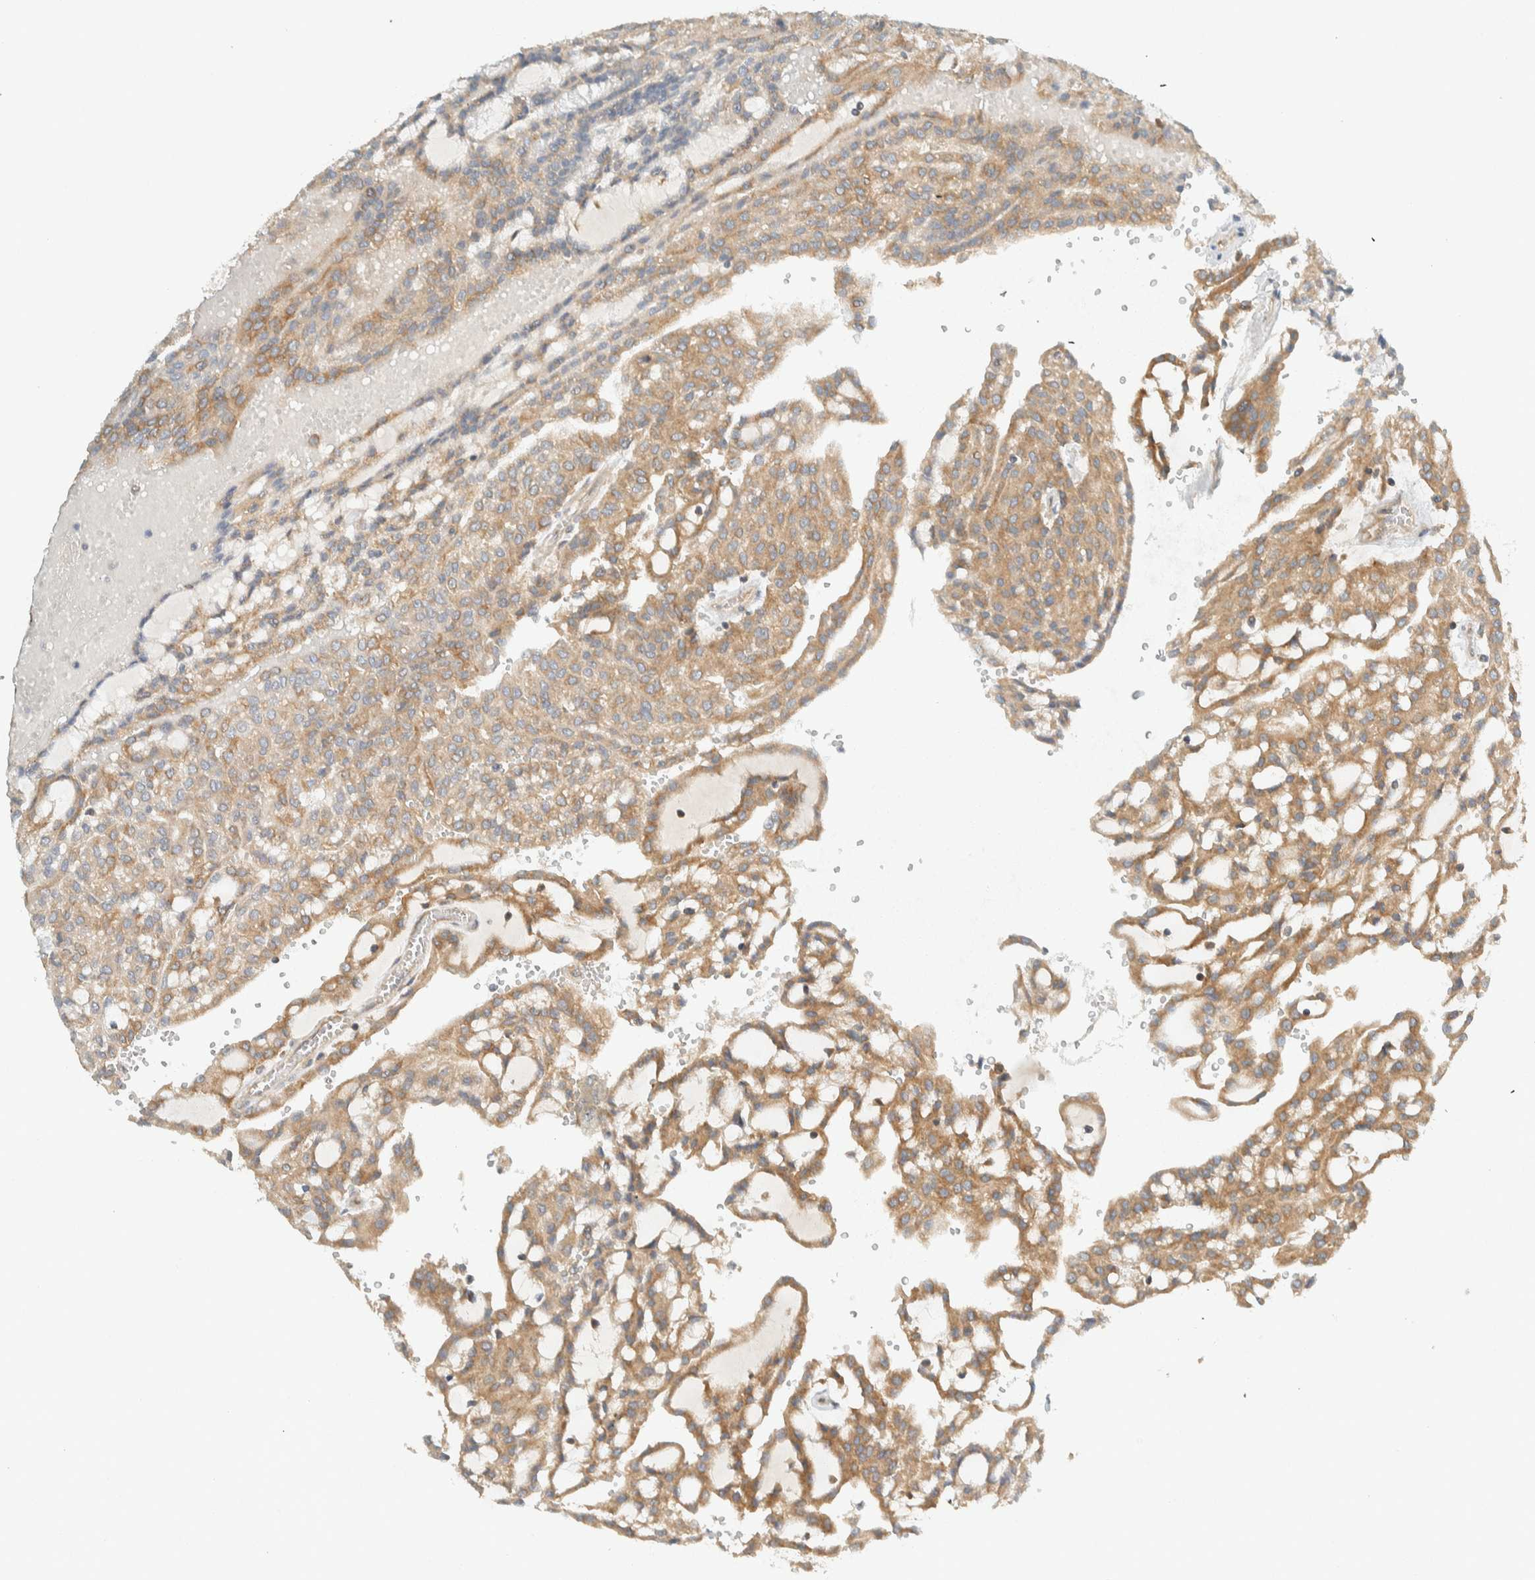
{"staining": {"intensity": "moderate", "quantity": ">75%", "location": "cytoplasmic/membranous"}, "tissue": "renal cancer", "cell_type": "Tumor cells", "image_type": "cancer", "snomed": [{"axis": "morphology", "description": "Adenocarcinoma, NOS"}, {"axis": "topography", "description": "Kidney"}], "caption": "A histopathology image showing moderate cytoplasmic/membranous expression in about >75% of tumor cells in adenocarcinoma (renal), as visualized by brown immunohistochemical staining.", "gene": "ARFGEF1", "patient": {"sex": "male", "age": 63}}